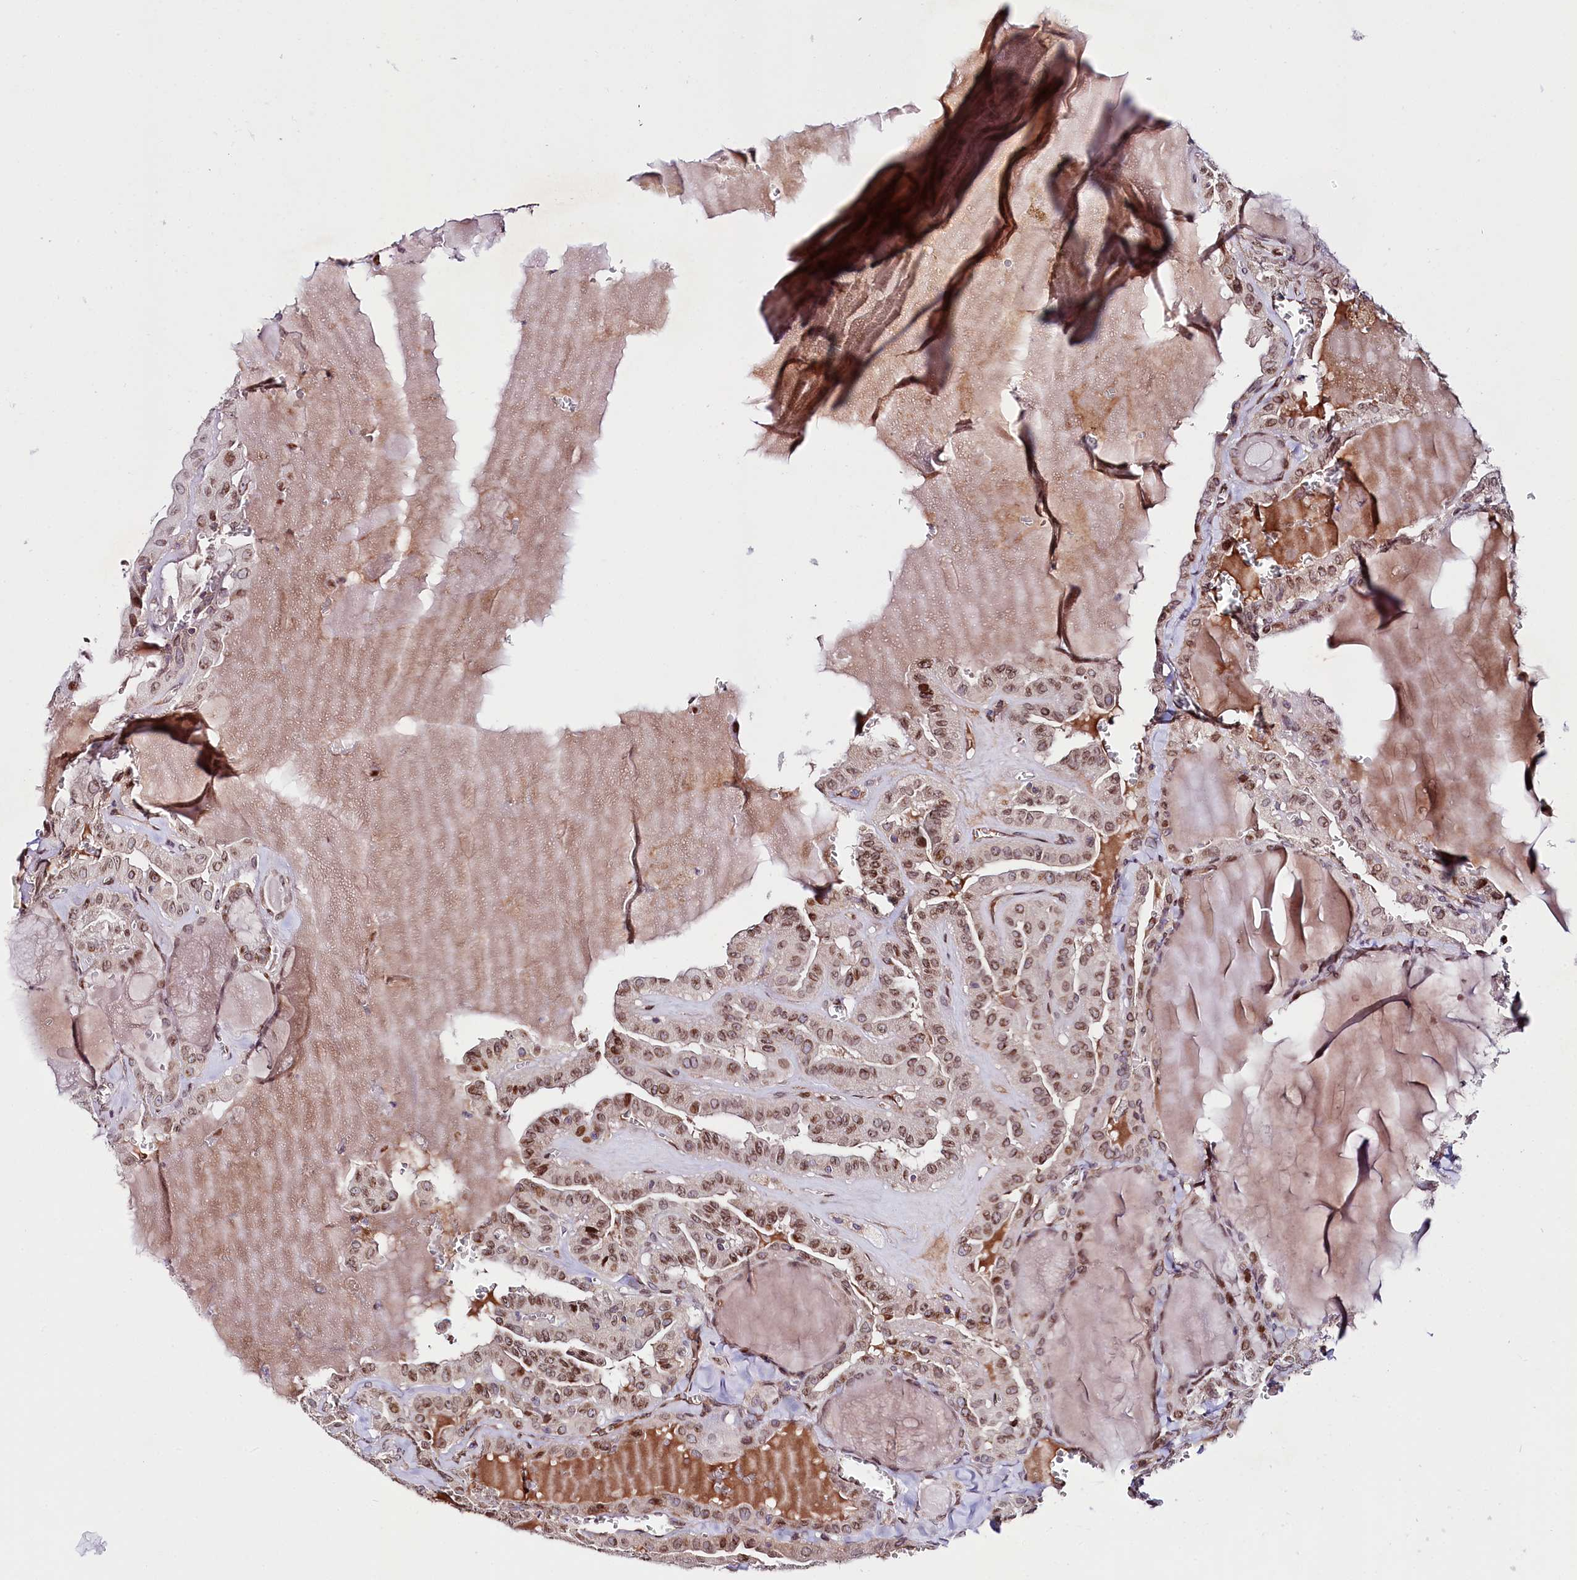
{"staining": {"intensity": "moderate", "quantity": ">75%", "location": "nuclear"}, "tissue": "thyroid cancer", "cell_type": "Tumor cells", "image_type": "cancer", "snomed": [{"axis": "morphology", "description": "Papillary adenocarcinoma, NOS"}, {"axis": "topography", "description": "Thyroid gland"}], "caption": "IHC image of human thyroid cancer stained for a protein (brown), which displays medium levels of moderate nuclear expression in approximately >75% of tumor cells.", "gene": "ZNF226", "patient": {"sex": "male", "age": 52}}